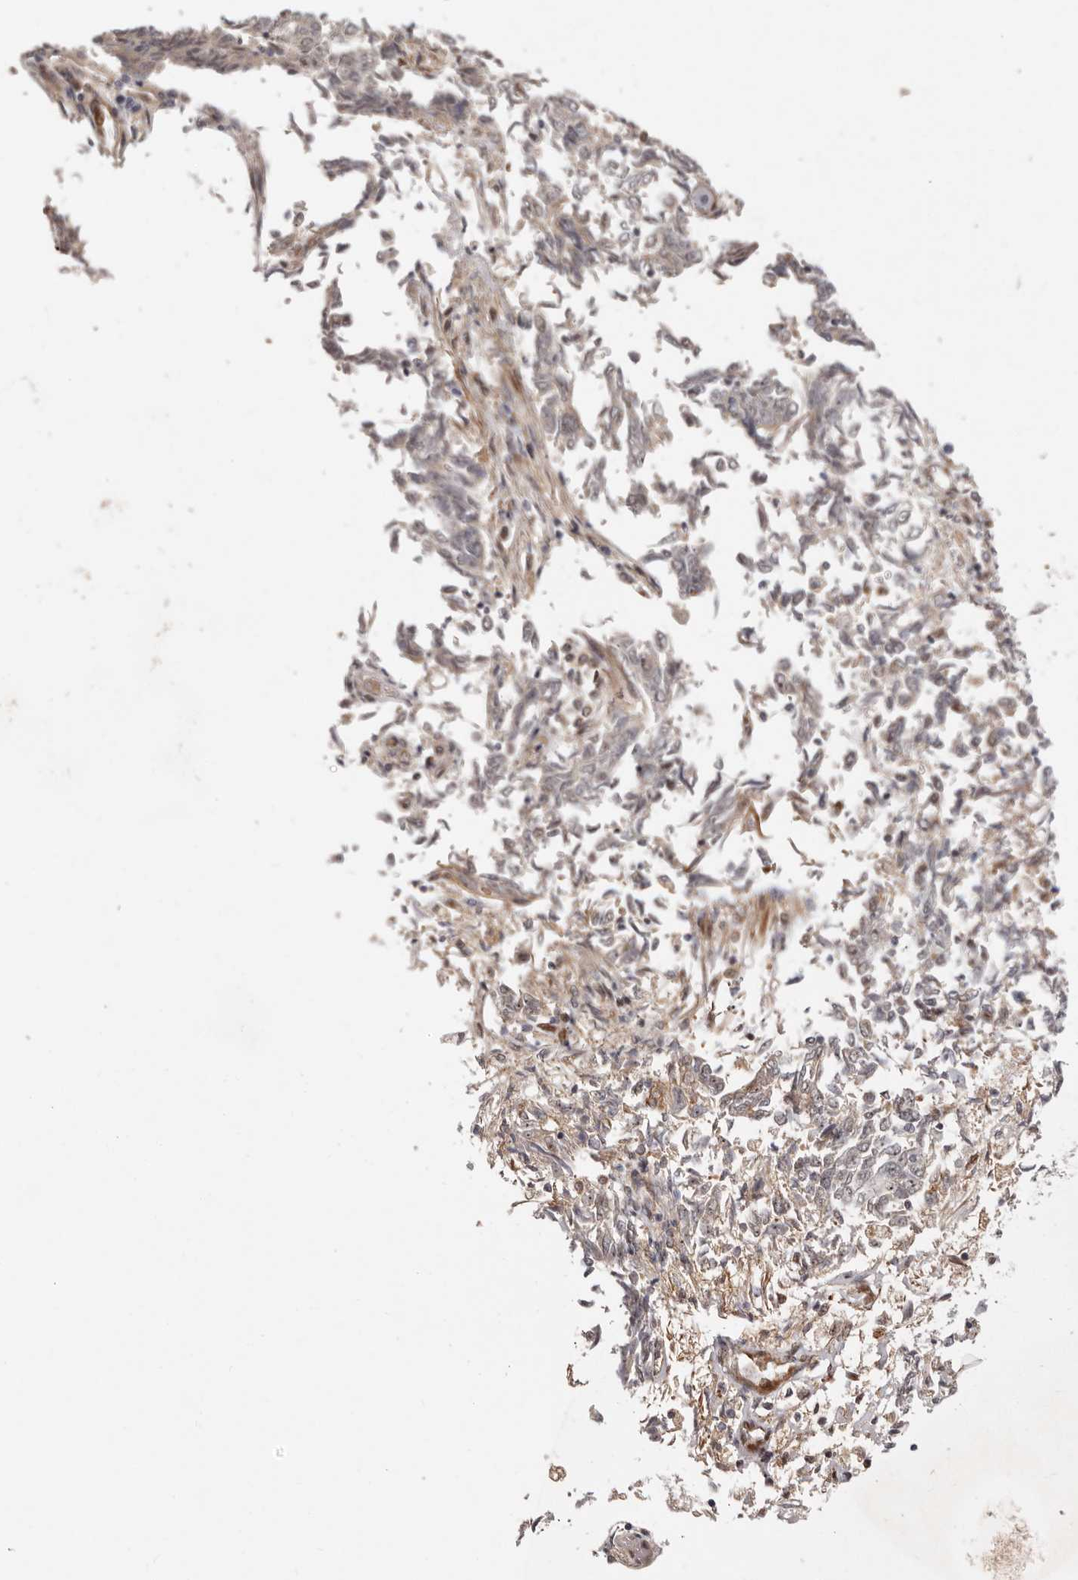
{"staining": {"intensity": "negative", "quantity": "none", "location": "none"}, "tissue": "endometrial cancer", "cell_type": "Tumor cells", "image_type": "cancer", "snomed": [{"axis": "morphology", "description": "Adenocarcinoma, NOS"}, {"axis": "topography", "description": "Endometrium"}], "caption": "Immunohistochemistry histopathology image of neoplastic tissue: endometrial adenocarcinoma stained with DAB (3,3'-diaminobenzidine) reveals no significant protein expression in tumor cells. Brightfield microscopy of IHC stained with DAB (3,3'-diaminobenzidine) (brown) and hematoxylin (blue), captured at high magnification.", "gene": "ODF2L", "patient": {"sex": "female", "age": 80}}